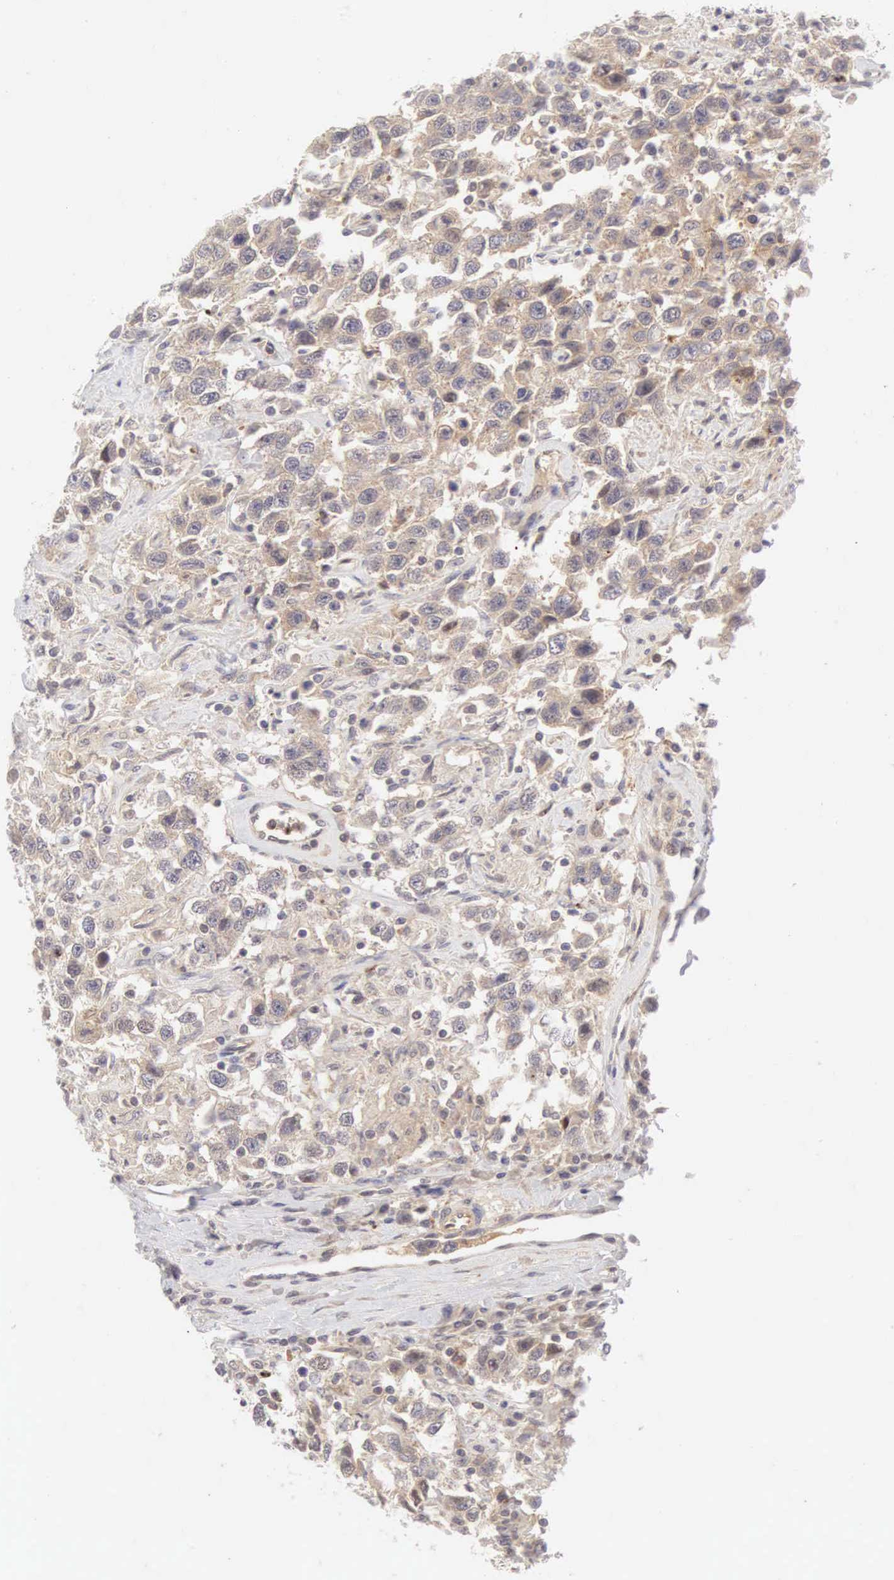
{"staining": {"intensity": "weak", "quantity": "25%-75%", "location": "cytoplasmic/membranous"}, "tissue": "testis cancer", "cell_type": "Tumor cells", "image_type": "cancer", "snomed": [{"axis": "morphology", "description": "Seminoma, NOS"}, {"axis": "topography", "description": "Testis"}], "caption": "Weak cytoplasmic/membranous protein staining is appreciated in approximately 25%-75% of tumor cells in testis cancer (seminoma).", "gene": "CD1A", "patient": {"sex": "male", "age": 41}}